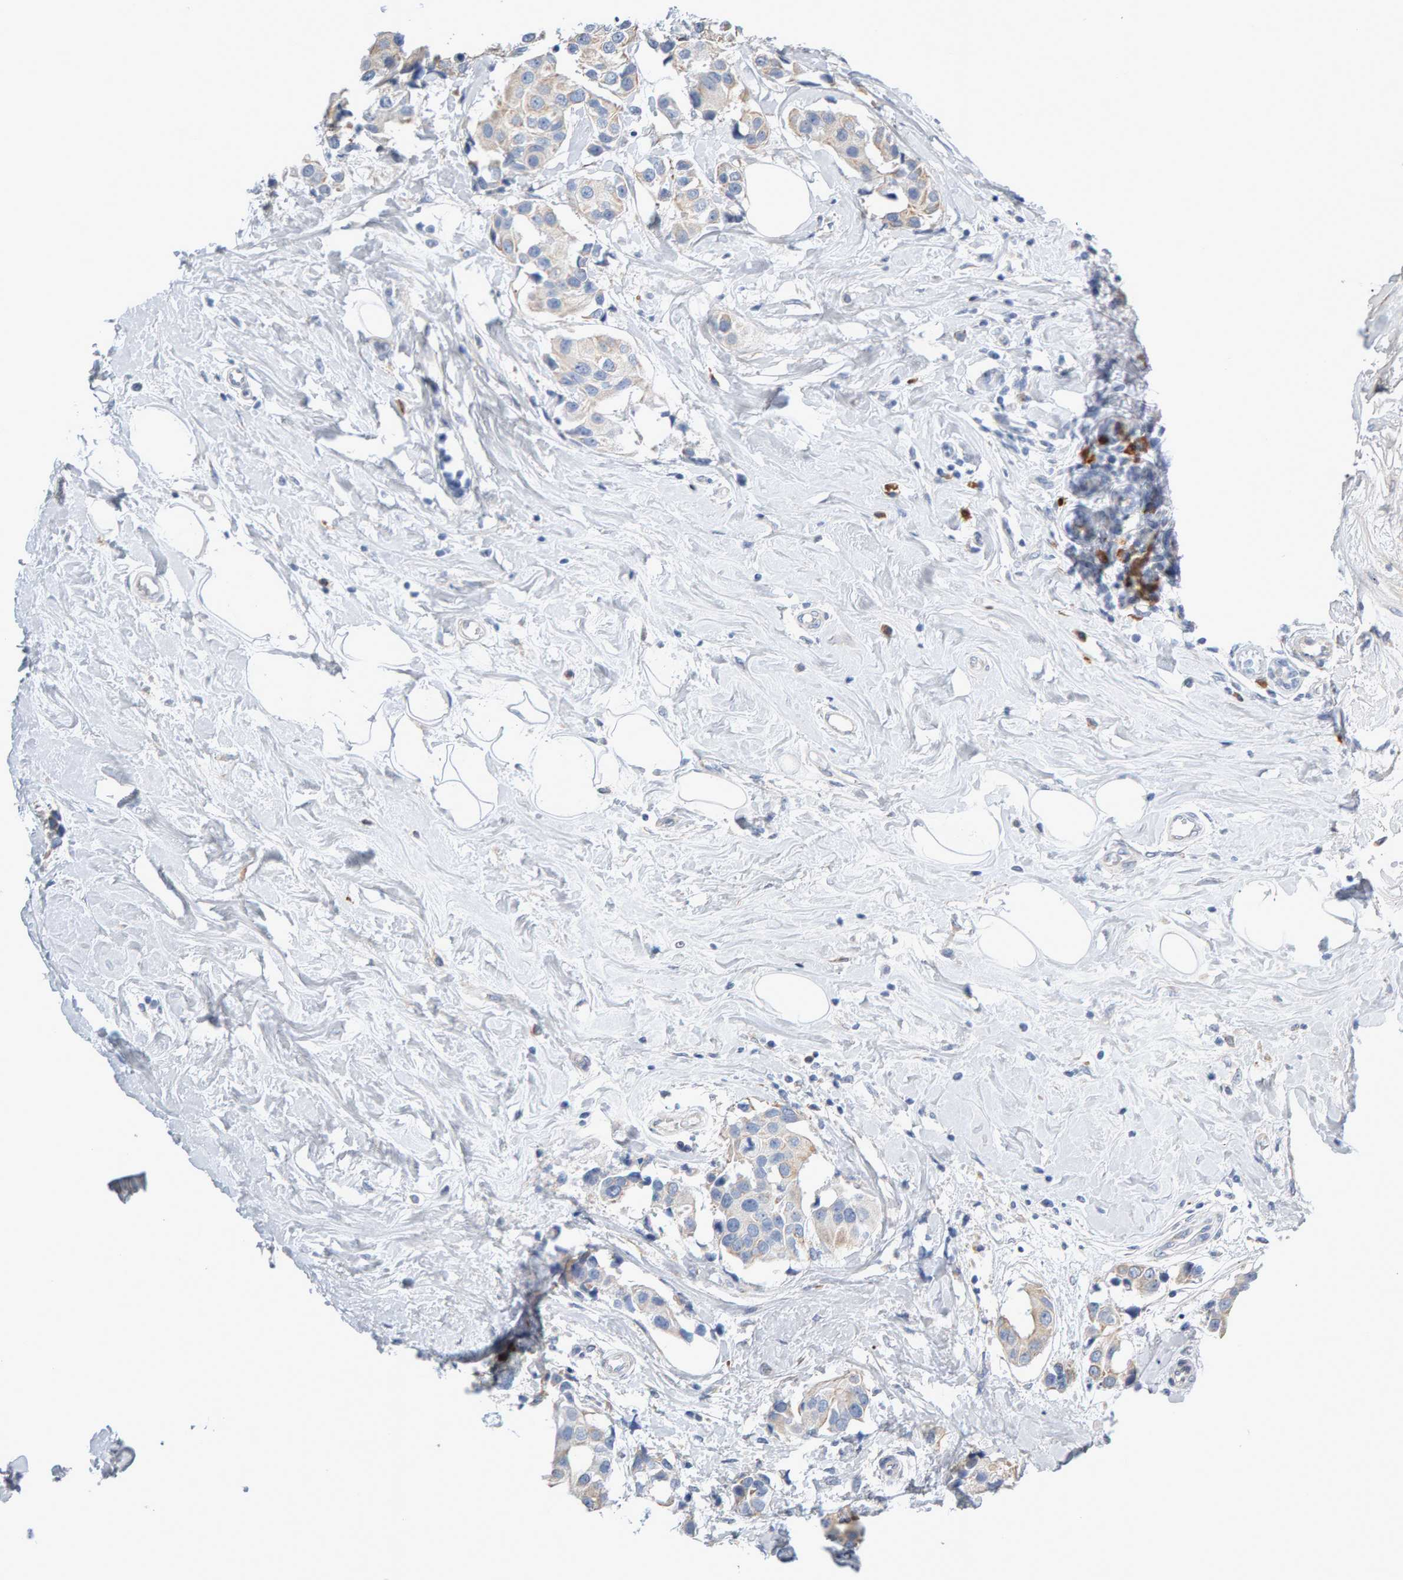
{"staining": {"intensity": "negative", "quantity": "none", "location": "none"}, "tissue": "breast cancer", "cell_type": "Tumor cells", "image_type": "cancer", "snomed": [{"axis": "morphology", "description": "Normal tissue, NOS"}, {"axis": "morphology", "description": "Duct carcinoma"}, {"axis": "topography", "description": "Breast"}], "caption": "Immunohistochemical staining of human breast cancer exhibits no significant positivity in tumor cells.", "gene": "ENGASE", "patient": {"sex": "female", "age": 39}}